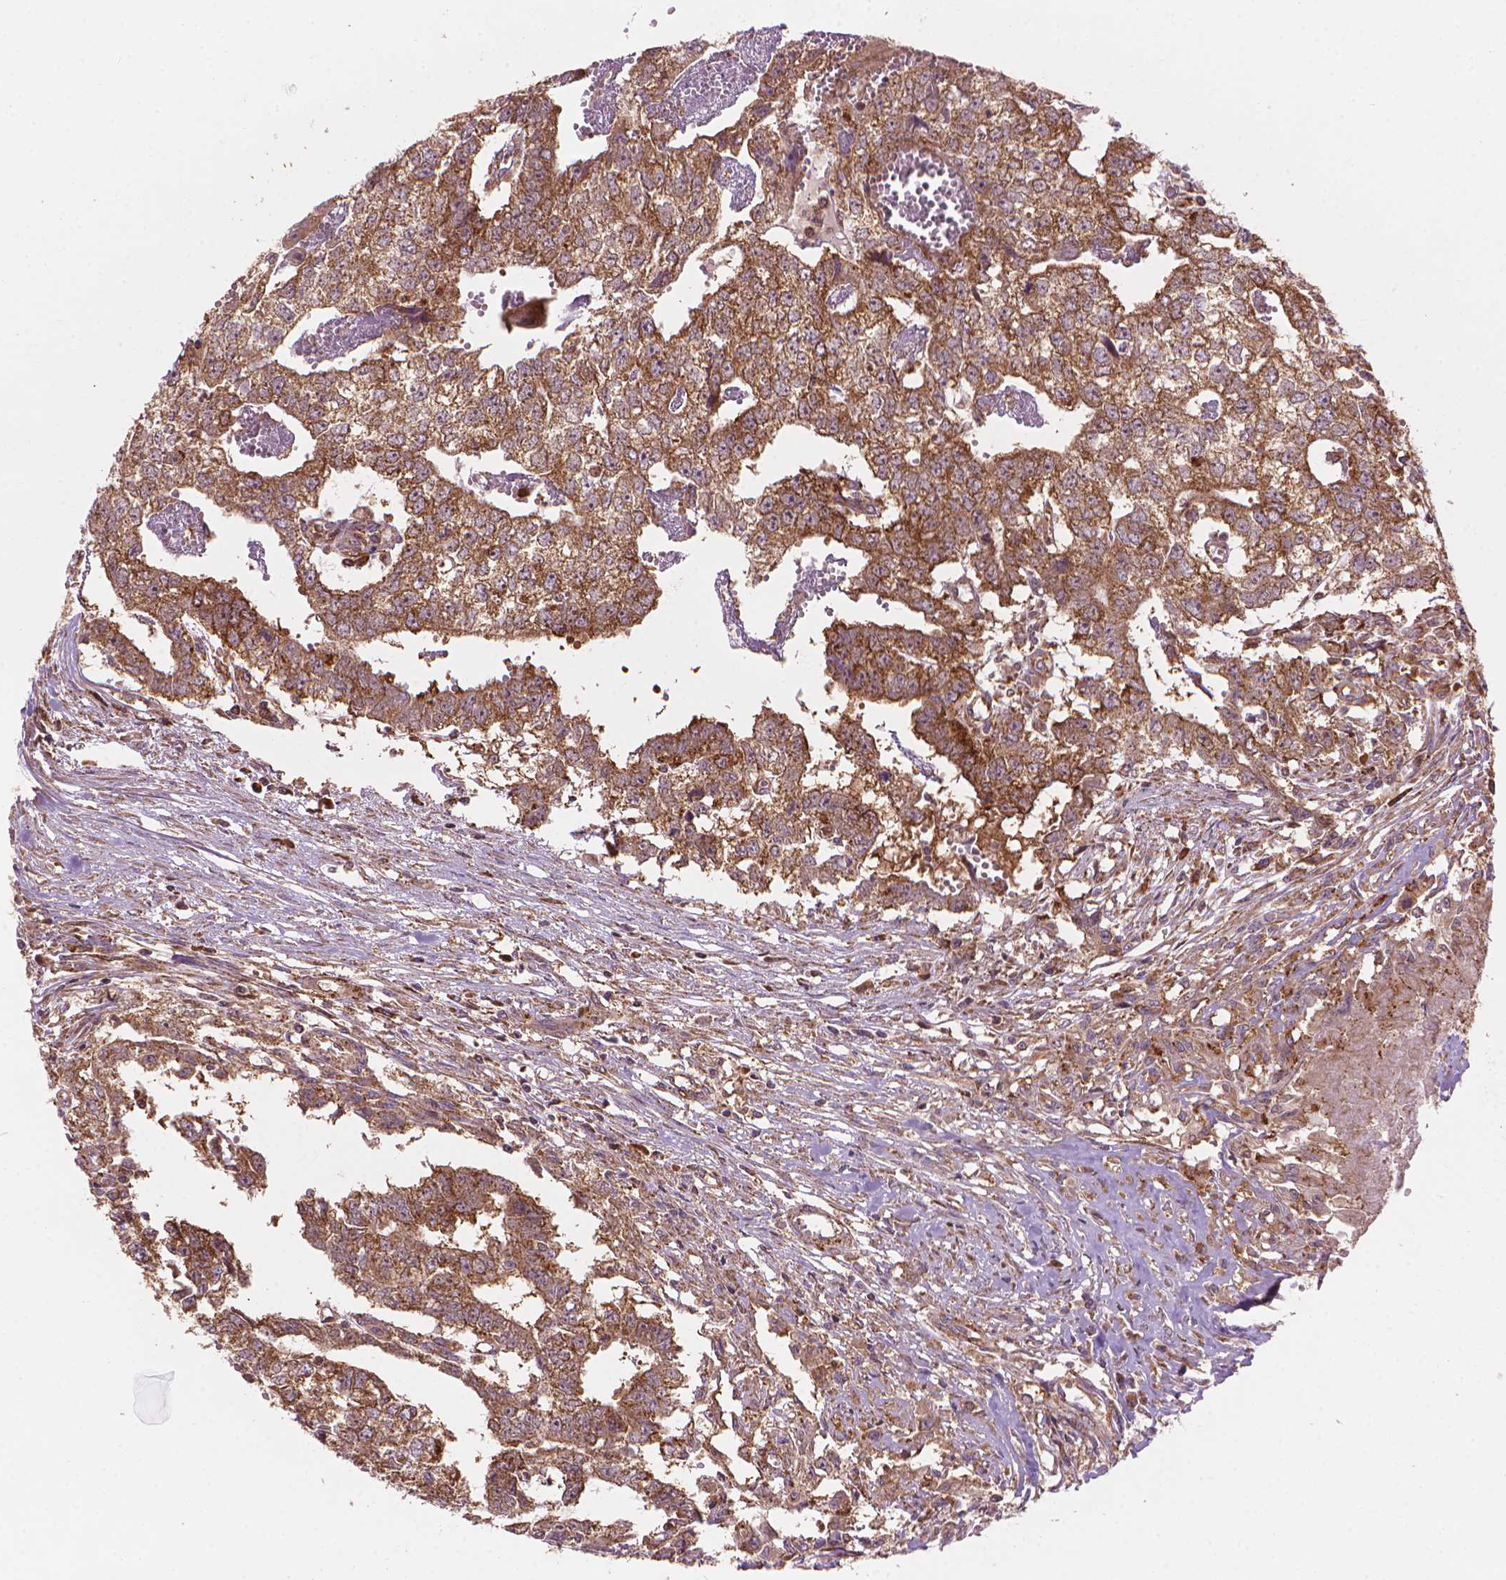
{"staining": {"intensity": "moderate", "quantity": ">75%", "location": "cytoplasmic/membranous"}, "tissue": "testis cancer", "cell_type": "Tumor cells", "image_type": "cancer", "snomed": [{"axis": "morphology", "description": "Carcinoma, Embryonal, NOS"}, {"axis": "morphology", "description": "Teratoma, malignant, NOS"}, {"axis": "topography", "description": "Testis"}], "caption": "DAB immunohistochemical staining of embryonal carcinoma (testis) displays moderate cytoplasmic/membranous protein positivity in about >75% of tumor cells. (DAB (3,3'-diaminobenzidine) = brown stain, brightfield microscopy at high magnification).", "gene": "VARS2", "patient": {"sex": "male", "age": 24}}